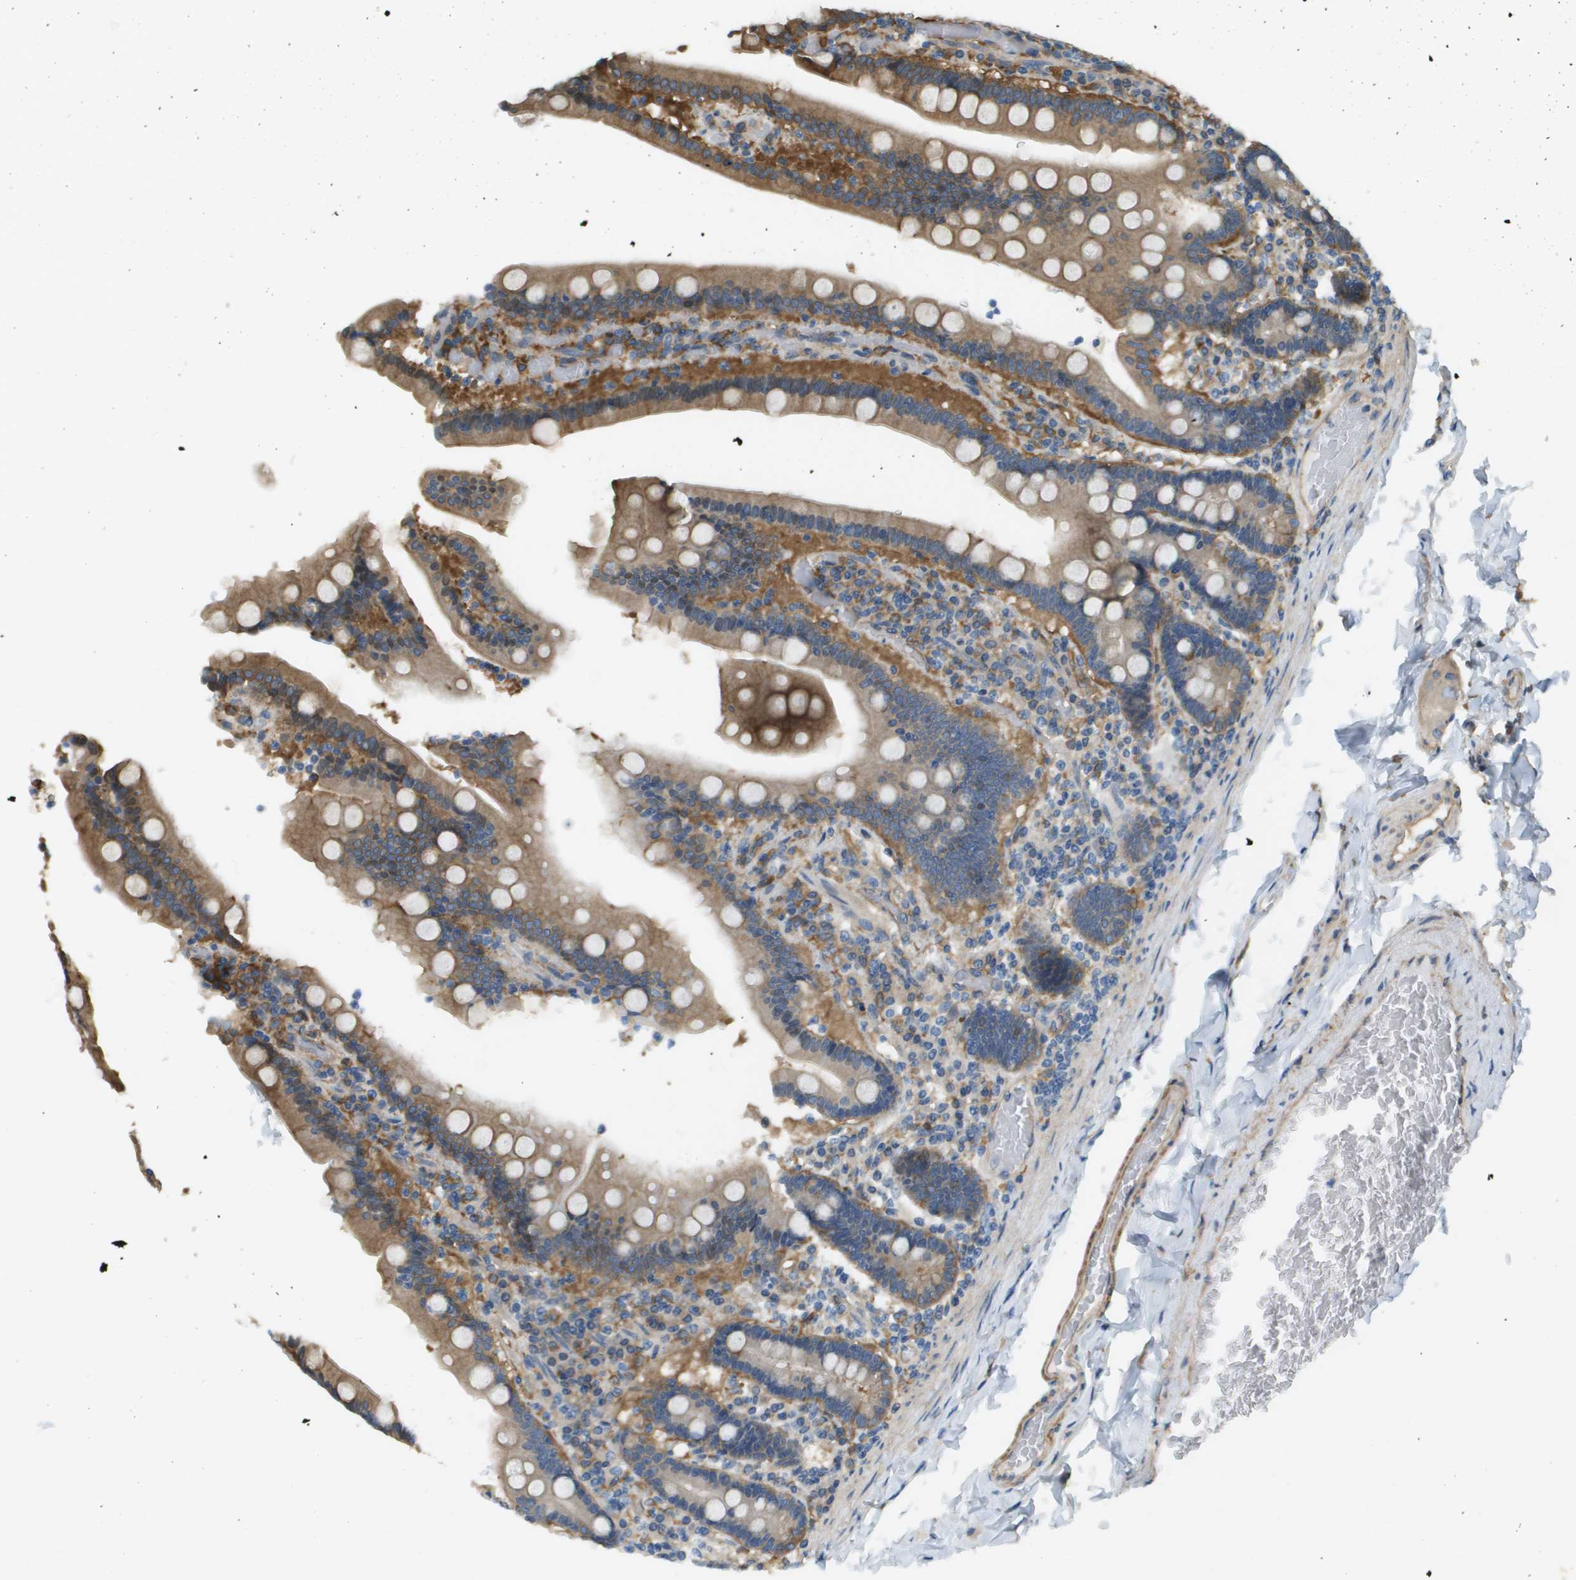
{"staining": {"intensity": "moderate", "quantity": ">75%", "location": "cytoplasmic/membranous"}, "tissue": "duodenum", "cell_type": "Glandular cells", "image_type": "normal", "snomed": [{"axis": "morphology", "description": "Normal tissue, NOS"}, {"axis": "topography", "description": "Duodenum"}], "caption": "Duodenum stained for a protein shows moderate cytoplasmic/membranous positivity in glandular cells.", "gene": "CORO1B", "patient": {"sex": "female", "age": 53}}